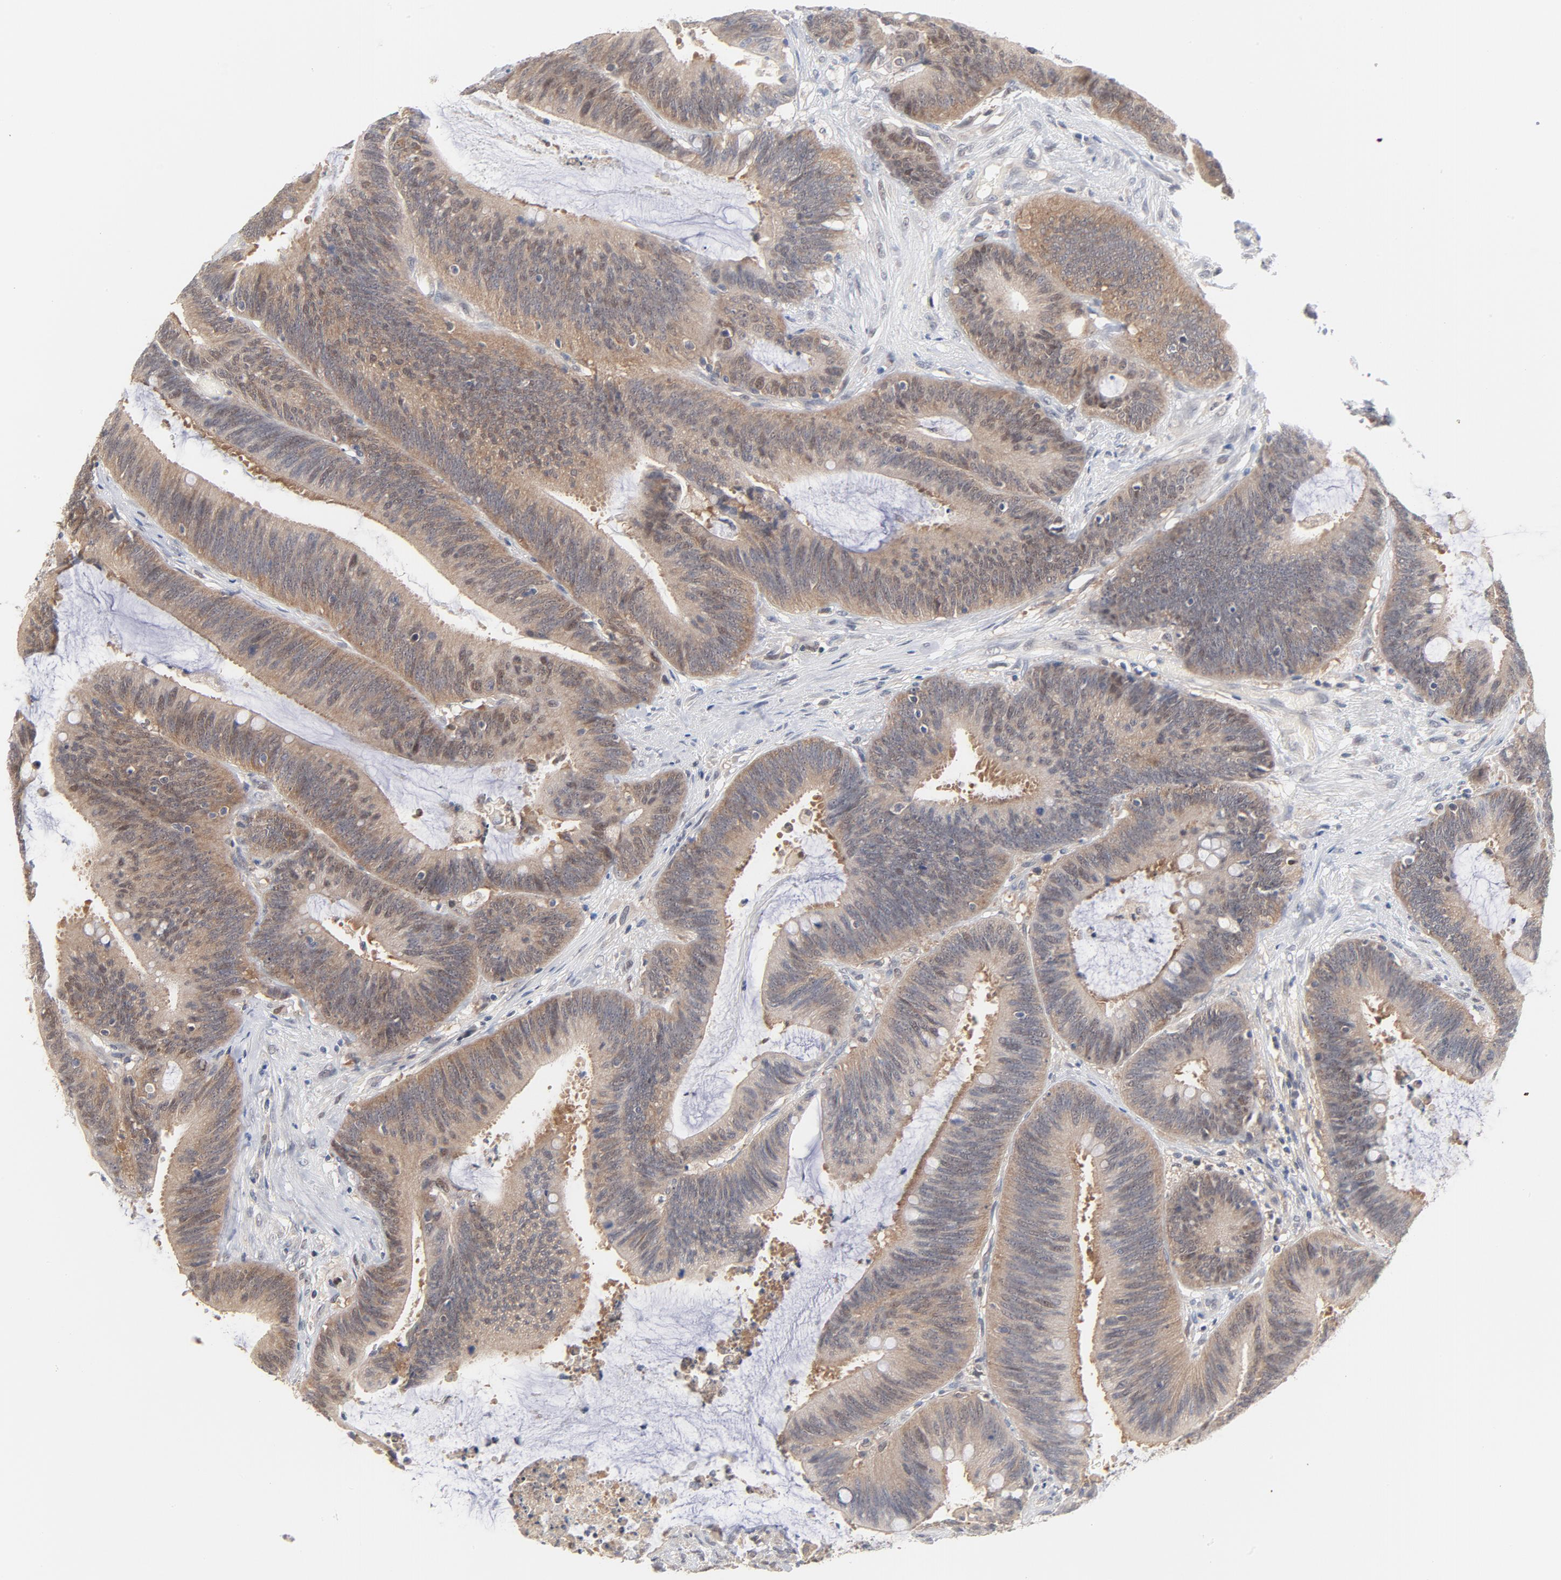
{"staining": {"intensity": "weak", "quantity": "<25%", "location": "cytoplasmic/membranous,nuclear"}, "tissue": "colorectal cancer", "cell_type": "Tumor cells", "image_type": "cancer", "snomed": [{"axis": "morphology", "description": "Adenocarcinoma, NOS"}, {"axis": "topography", "description": "Rectum"}], "caption": "This photomicrograph is of colorectal cancer (adenocarcinoma) stained with immunohistochemistry to label a protein in brown with the nuclei are counter-stained blue. There is no staining in tumor cells.", "gene": "UBL4A", "patient": {"sex": "female", "age": 66}}